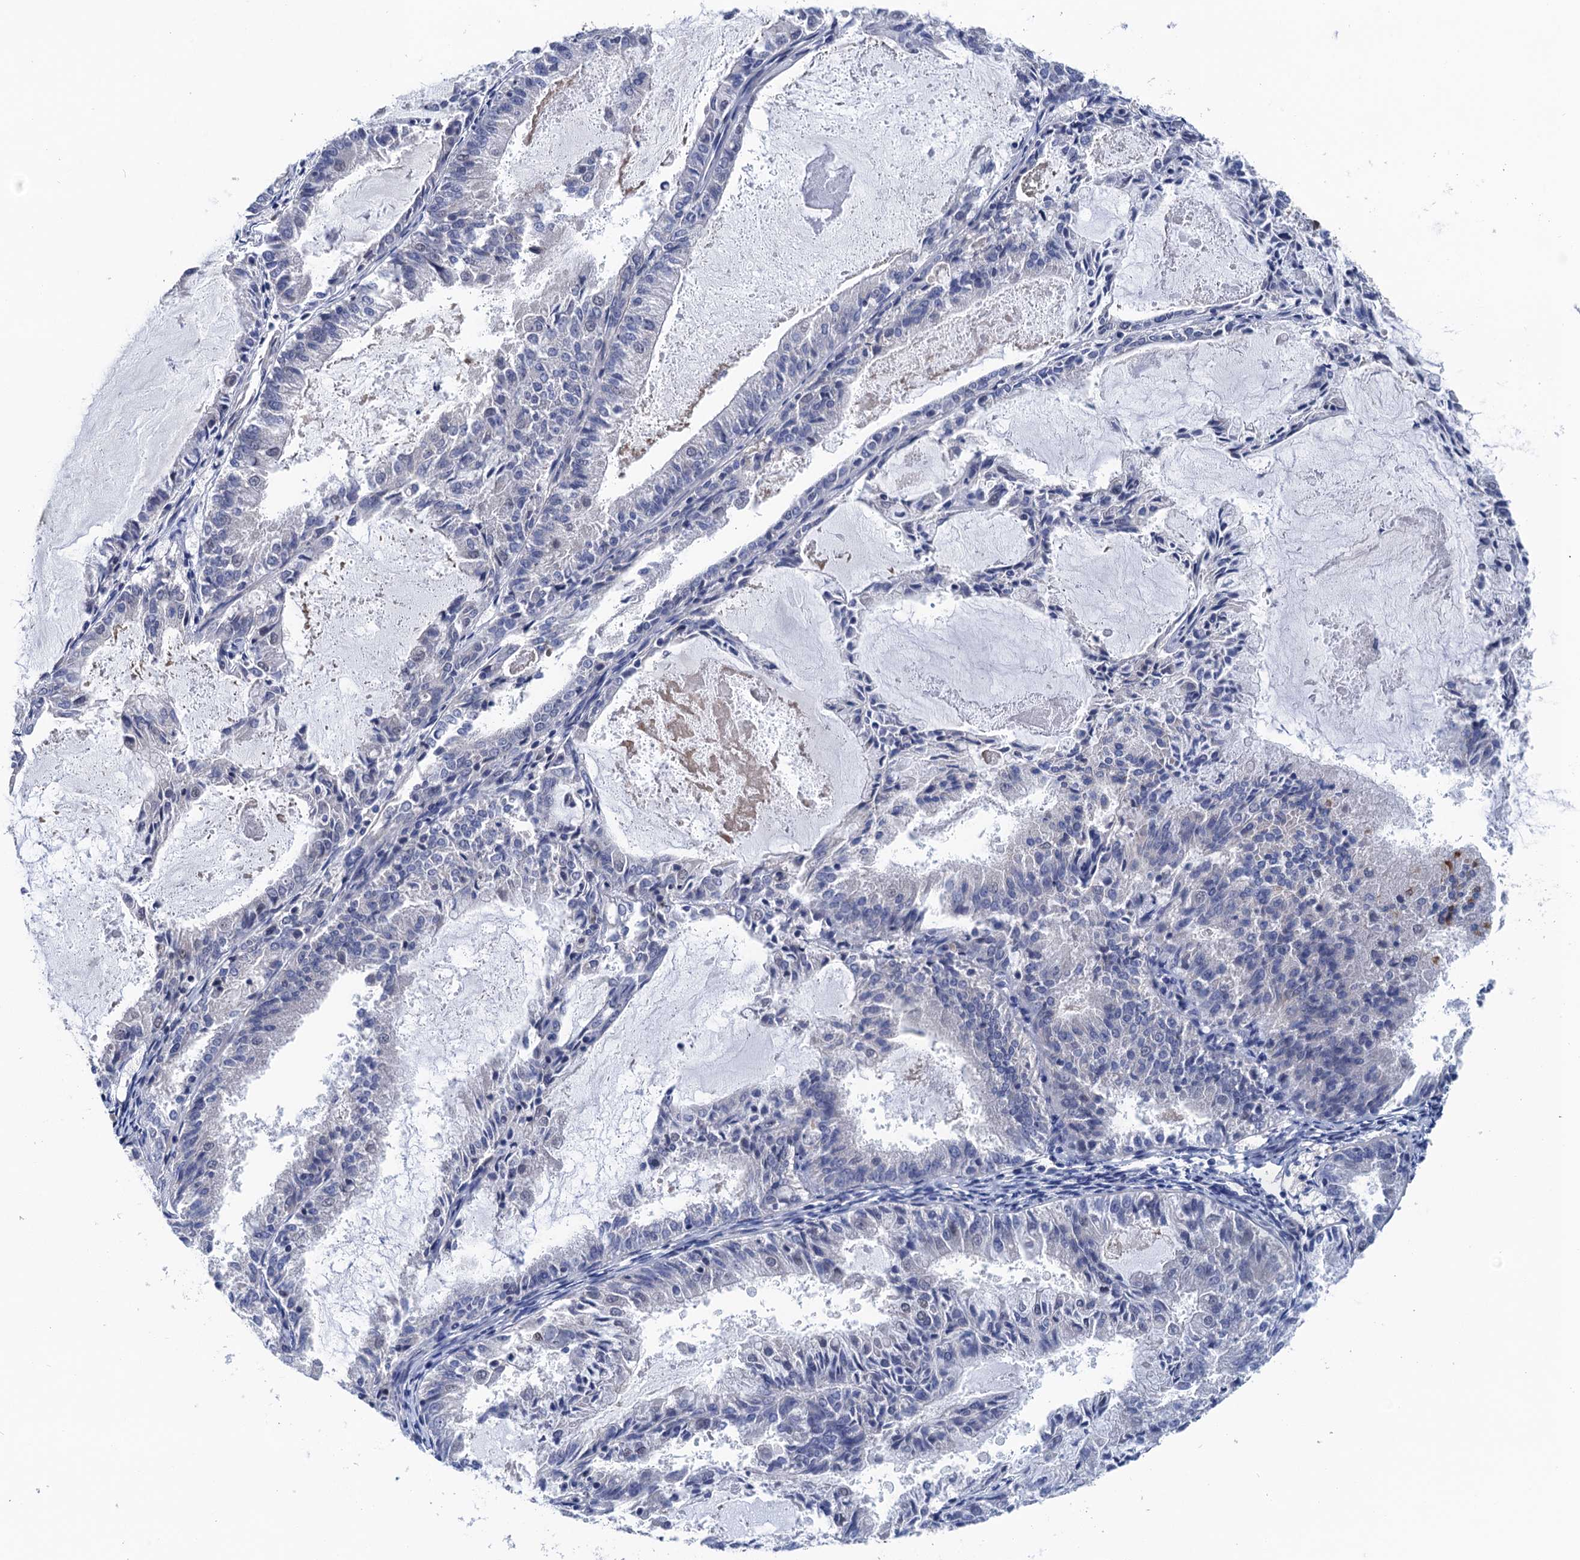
{"staining": {"intensity": "negative", "quantity": "none", "location": "none"}, "tissue": "endometrial cancer", "cell_type": "Tumor cells", "image_type": "cancer", "snomed": [{"axis": "morphology", "description": "Adenocarcinoma, NOS"}, {"axis": "topography", "description": "Endometrium"}], "caption": "The histopathology image exhibits no significant expression in tumor cells of endometrial cancer (adenocarcinoma).", "gene": "ART5", "patient": {"sex": "female", "age": 57}}